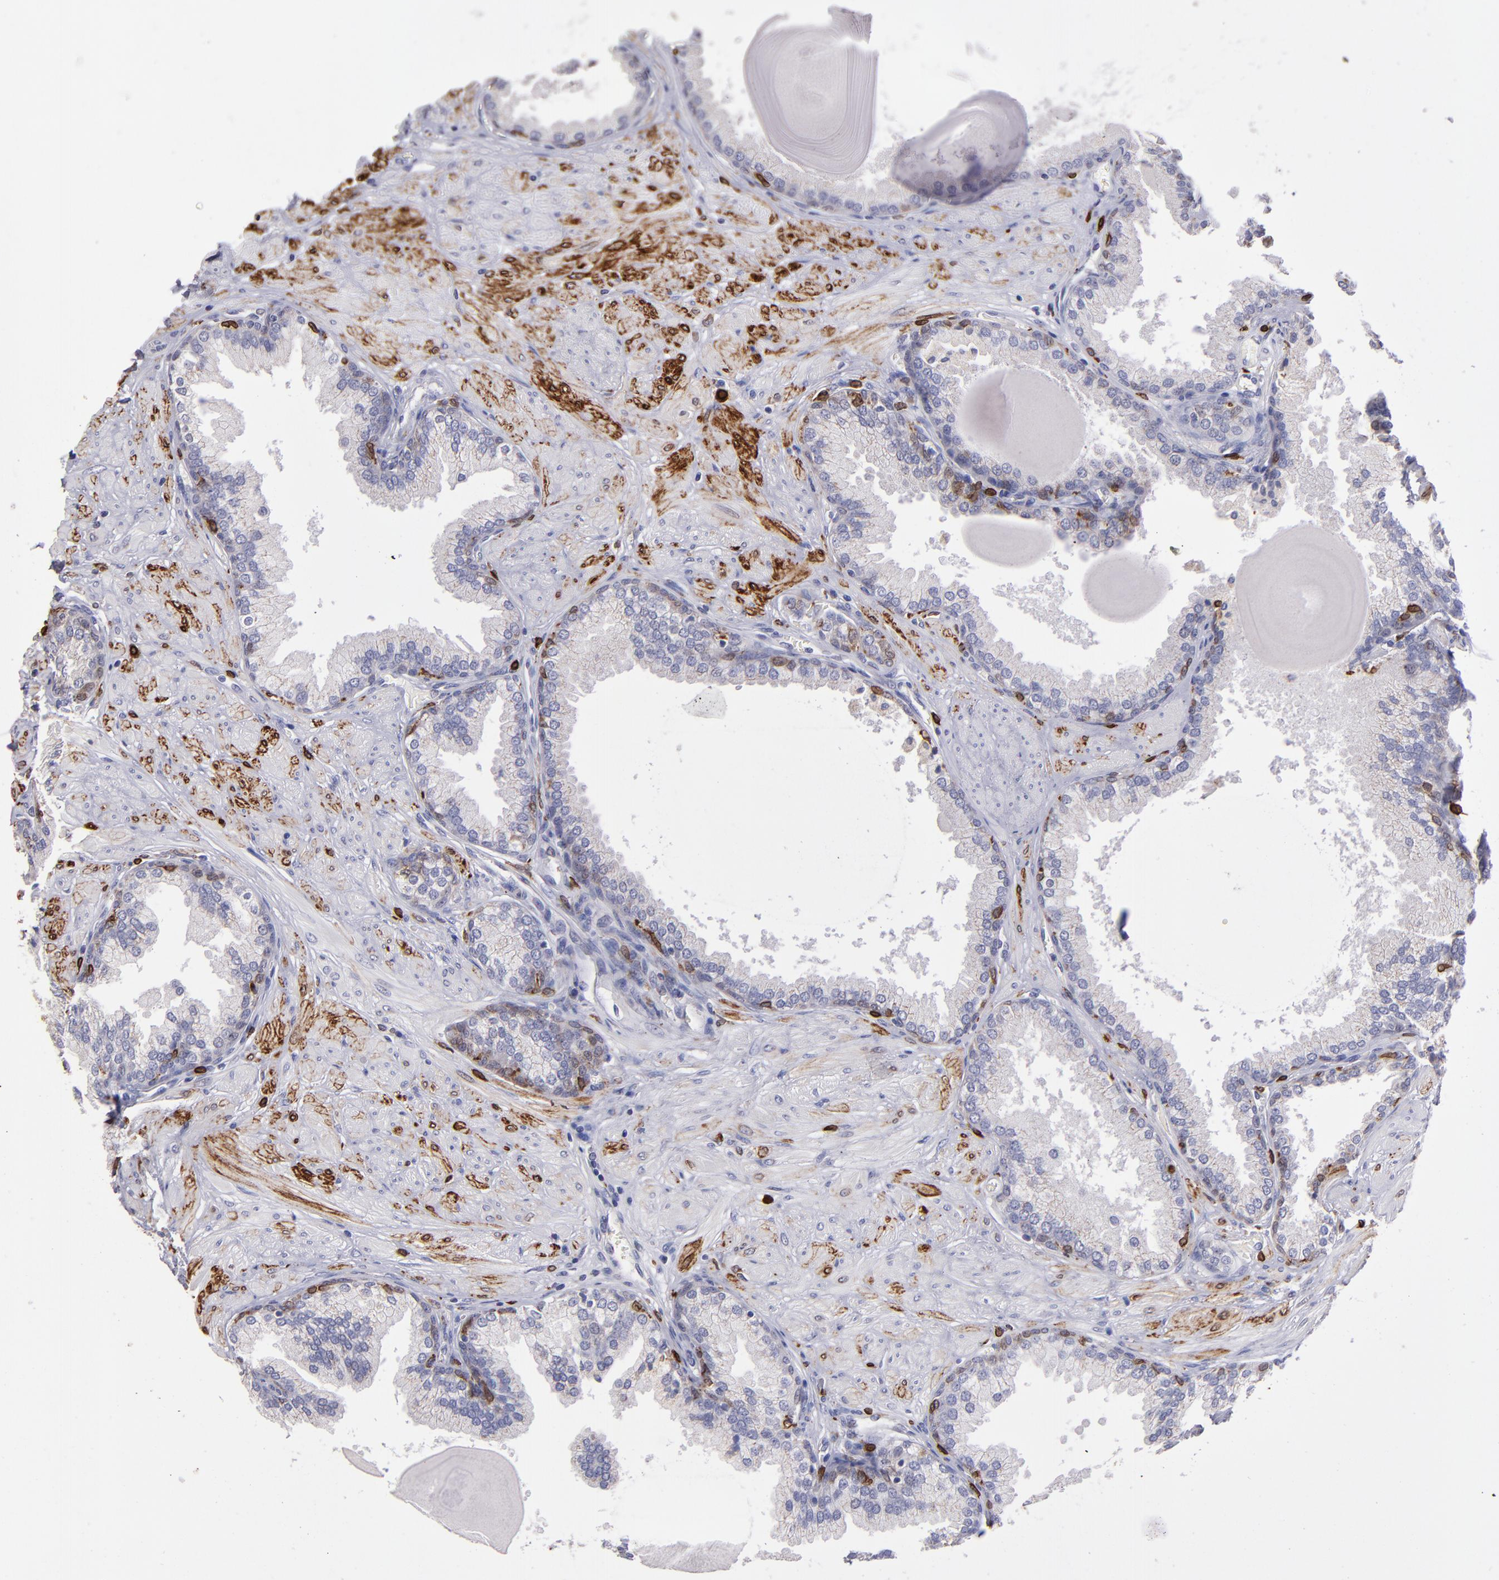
{"staining": {"intensity": "weak", "quantity": "<25%", "location": "cytoplasmic/membranous"}, "tissue": "prostate", "cell_type": "Glandular cells", "image_type": "normal", "snomed": [{"axis": "morphology", "description": "Normal tissue, NOS"}, {"axis": "topography", "description": "Prostate"}], "caption": "DAB (3,3'-diaminobenzidine) immunohistochemical staining of normal human prostate exhibits no significant positivity in glandular cells.", "gene": "PTGS1", "patient": {"sex": "male", "age": 51}}